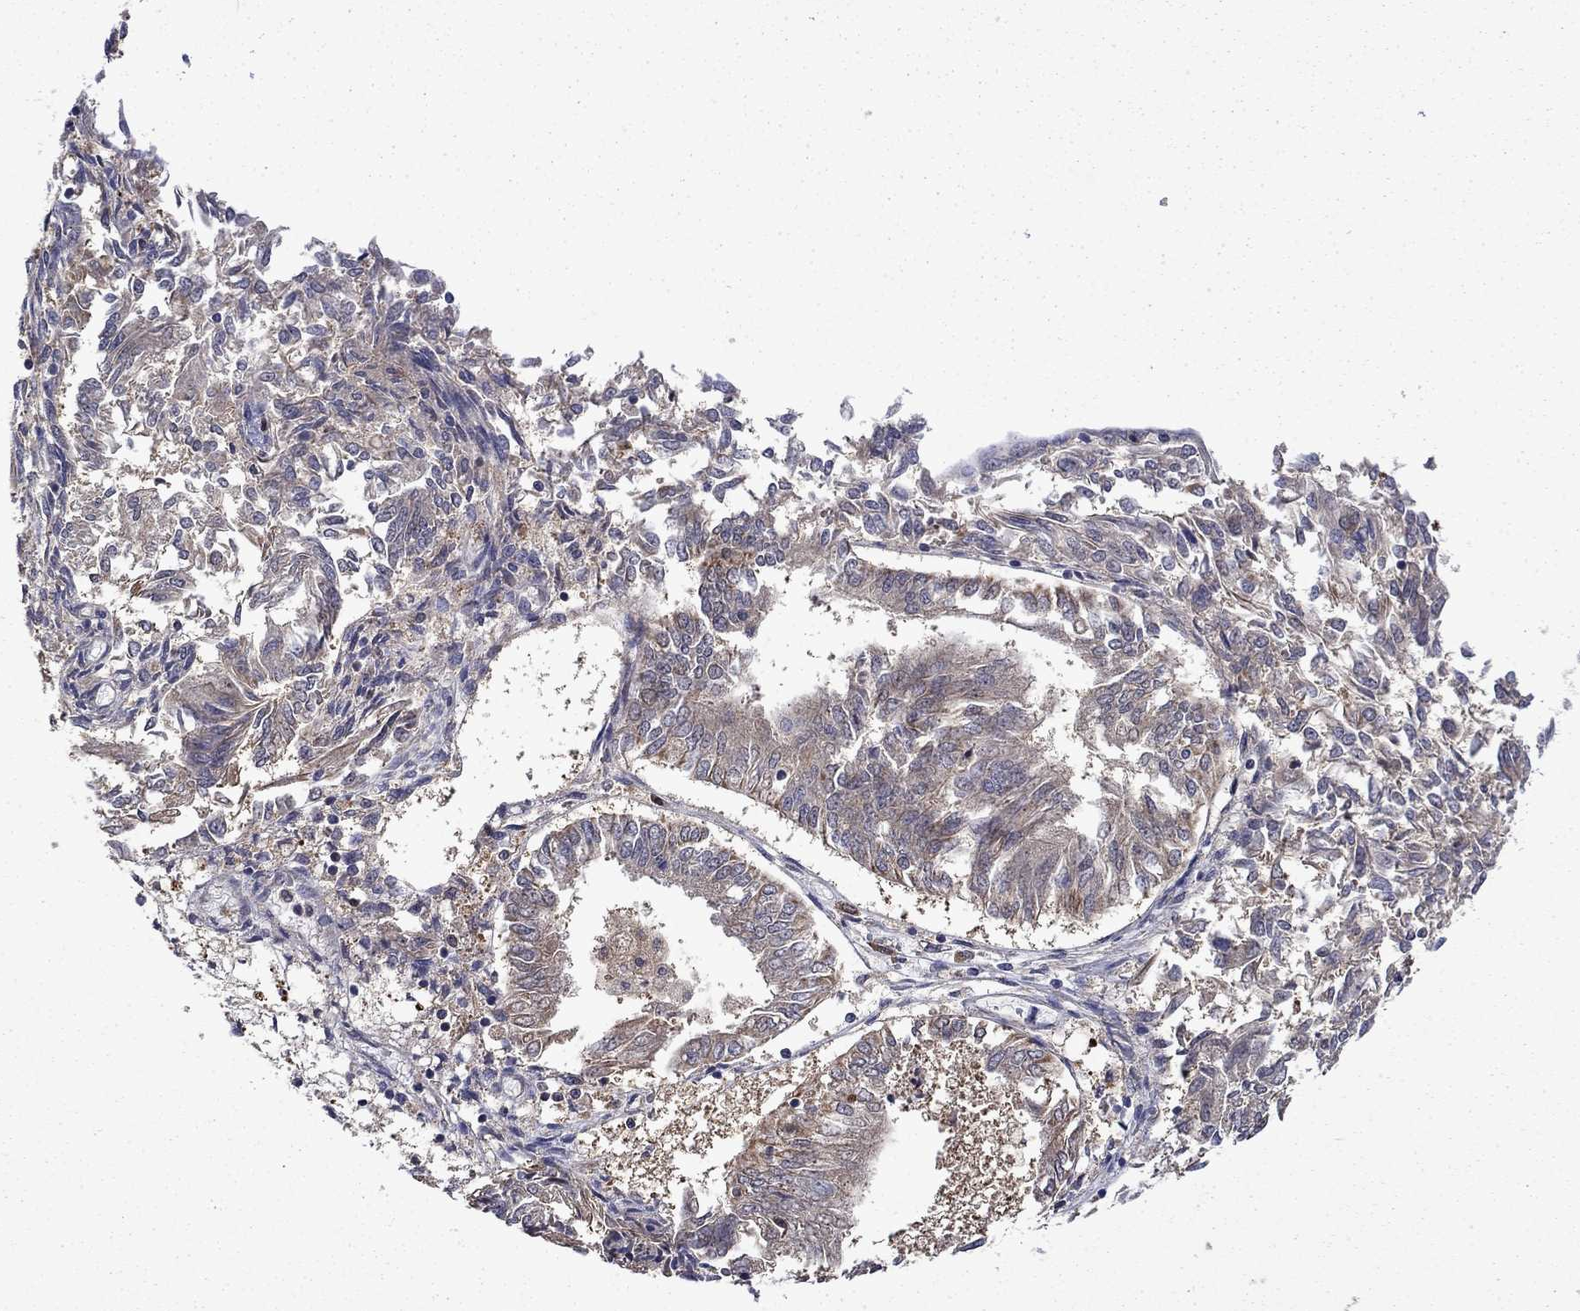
{"staining": {"intensity": "negative", "quantity": "none", "location": "none"}, "tissue": "endometrial cancer", "cell_type": "Tumor cells", "image_type": "cancer", "snomed": [{"axis": "morphology", "description": "Adenocarcinoma, NOS"}, {"axis": "topography", "description": "Endometrium"}], "caption": "An image of human endometrial cancer (adenocarcinoma) is negative for staining in tumor cells. The staining is performed using DAB brown chromogen with nuclei counter-stained in using hematoxylin.", "gene": "TPMT", "patient": {"sex": "female", "age": 58}}